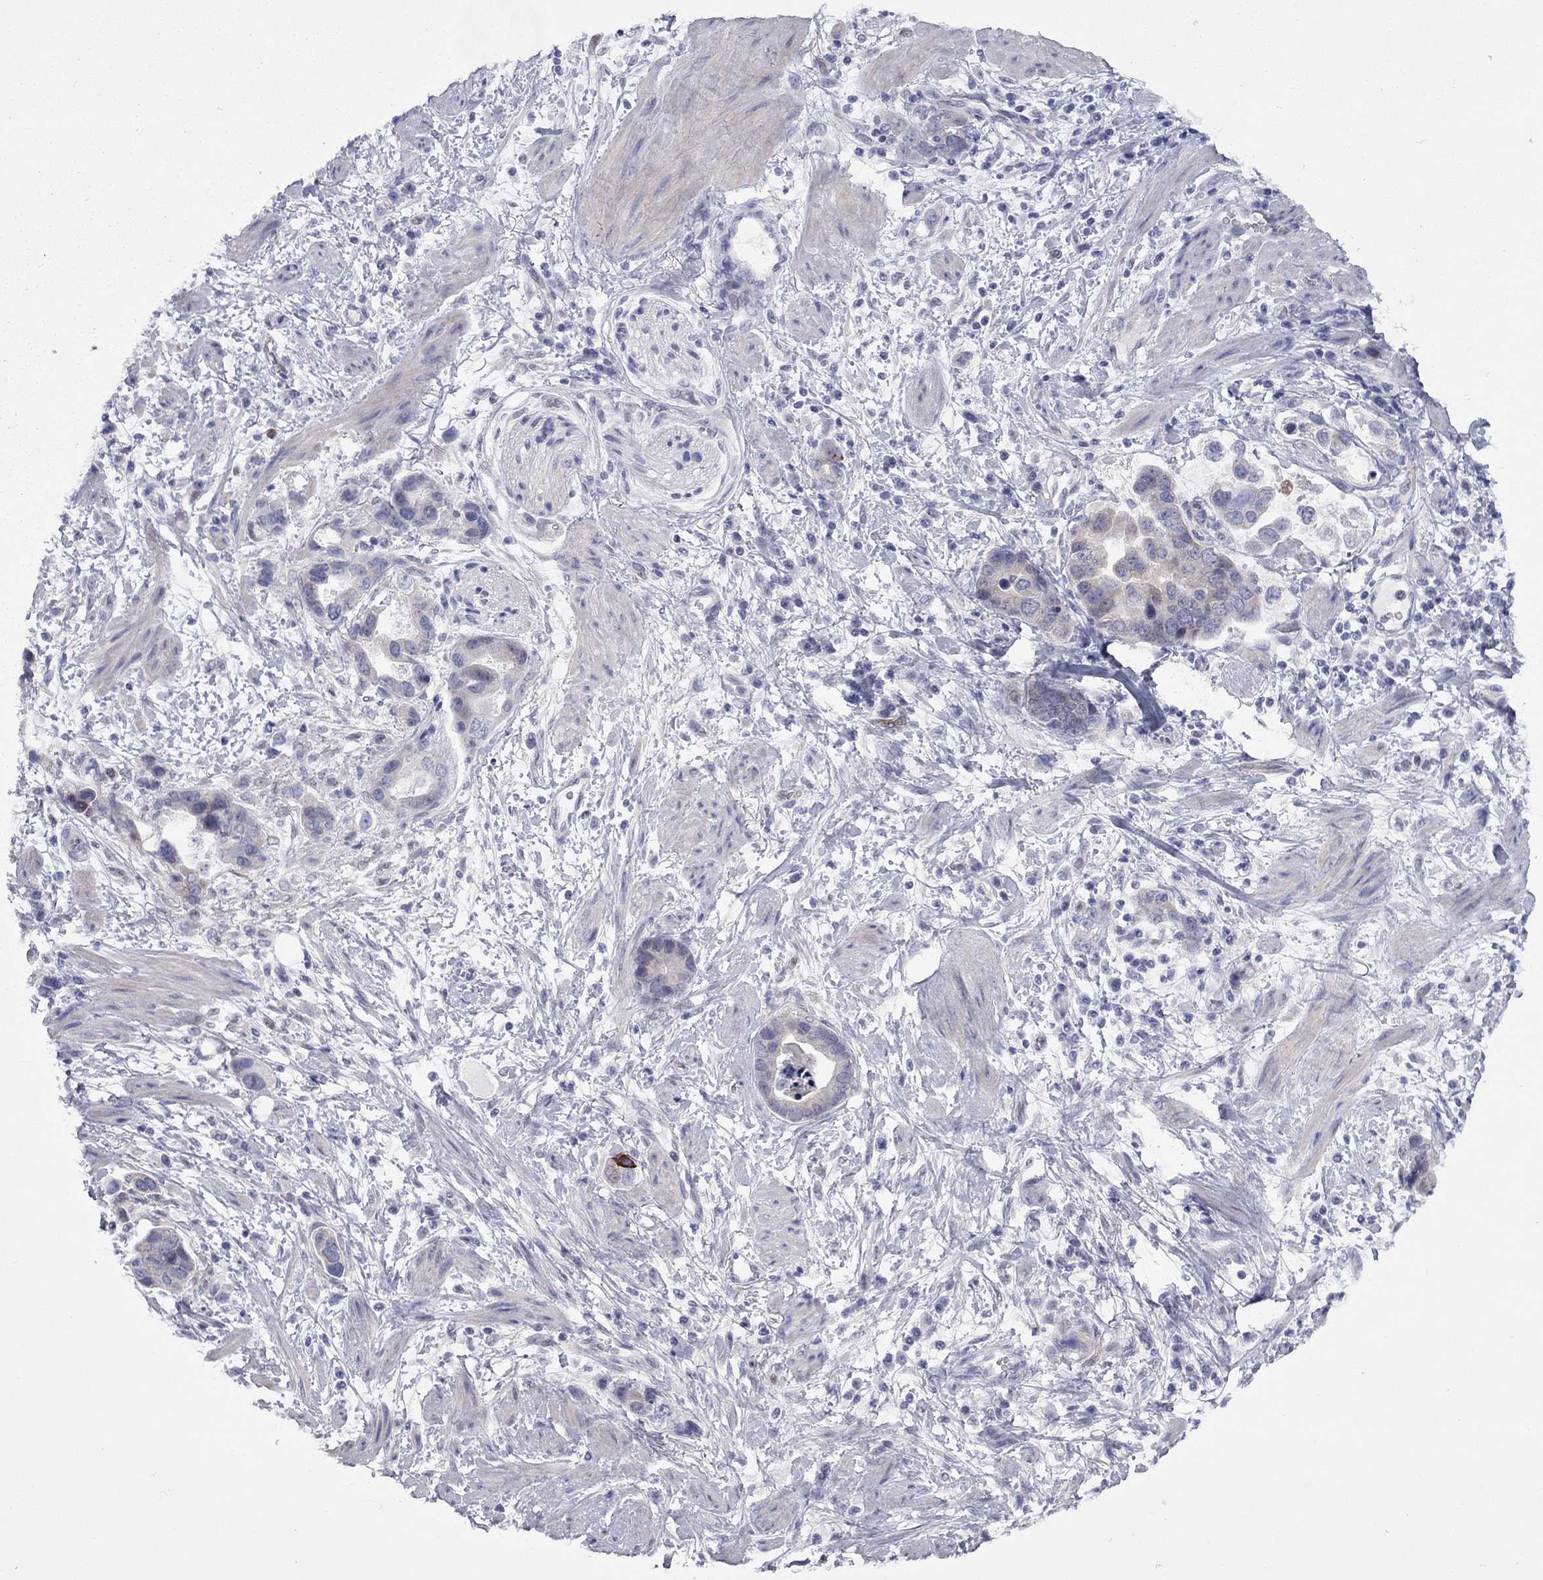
{"staining": {"intensity": "negative", "quantity": "none", "location": "none"}, "tissue": "stomach cancer", "cell_type": "Tumor cells", "image_type": "cancer", "snomed": [{"axis": "morphology", "description": "Adenocarcinoma, NOS"}, {"axis": "topography", "description": "Stomach, lower"}], "caption": "An immunohistochemistry micrograph of stomach cancer is shown. There is no staining in tumor cells of stomach cancer. The staining was performed using DAB to visualize the protein expression in brown, while the nuclei were stained in blue with hematoxylin (Magnification: 20x).", "gene": "CTNNBIP1", "patient": {"sex": "female", "age": 93}}